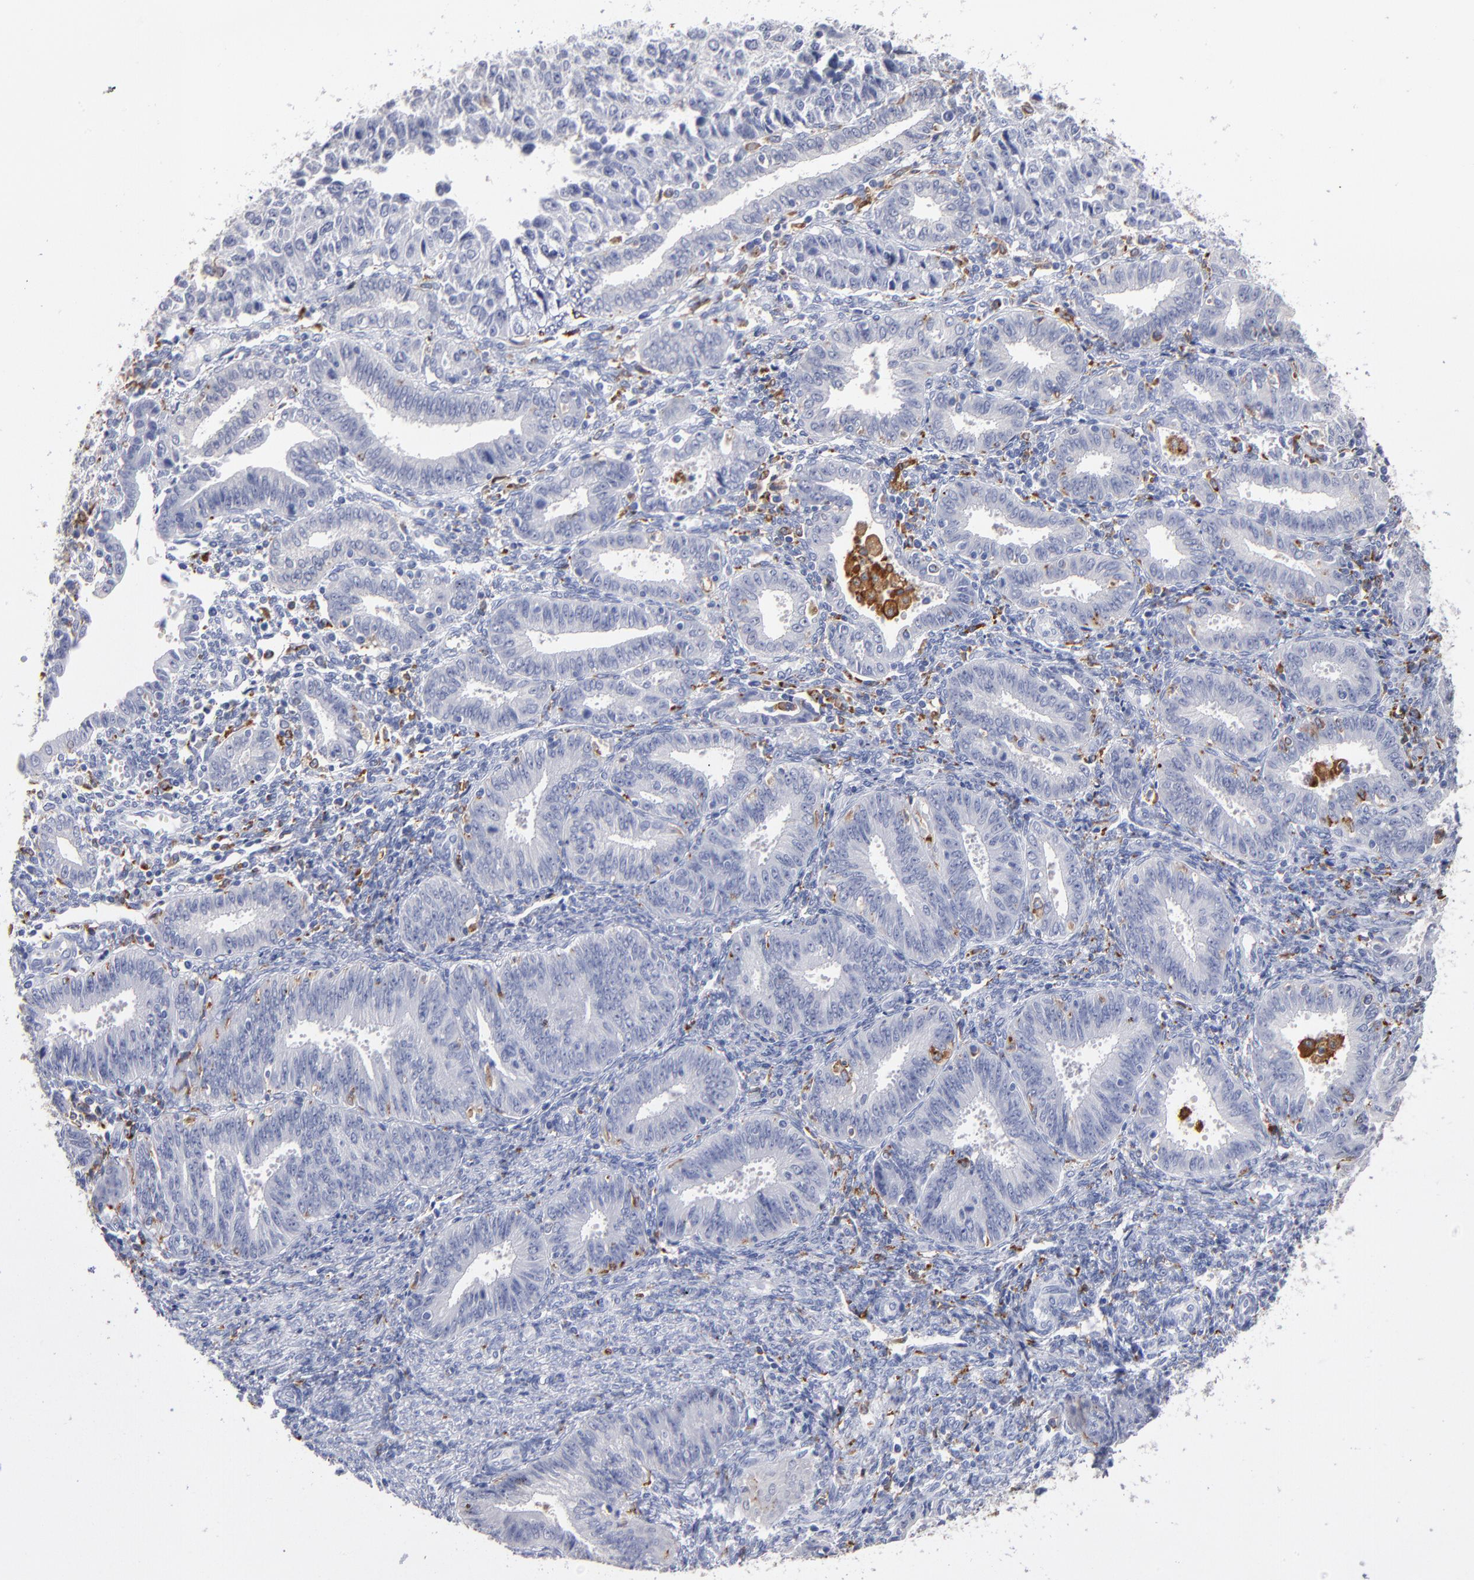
{"staining": {"intensity": "negative", "quantity": "none", "location": "none"}, "tissue": "endometrial cancer", "cell_type": "Tumor cells", "image_type": "cancer", "snomed": [{"axis": "morphology", "description": "Adenocarcinoma, NOS"}, {"axis": "topography", "description": "Endometrium"}], "caption": "This is an immunohistochemistry photomicrograph of human endometrial cancer. There is no positivity in tumor cells.", "gene": "CD180", "patient": {"sex": "female", "age": 42}}